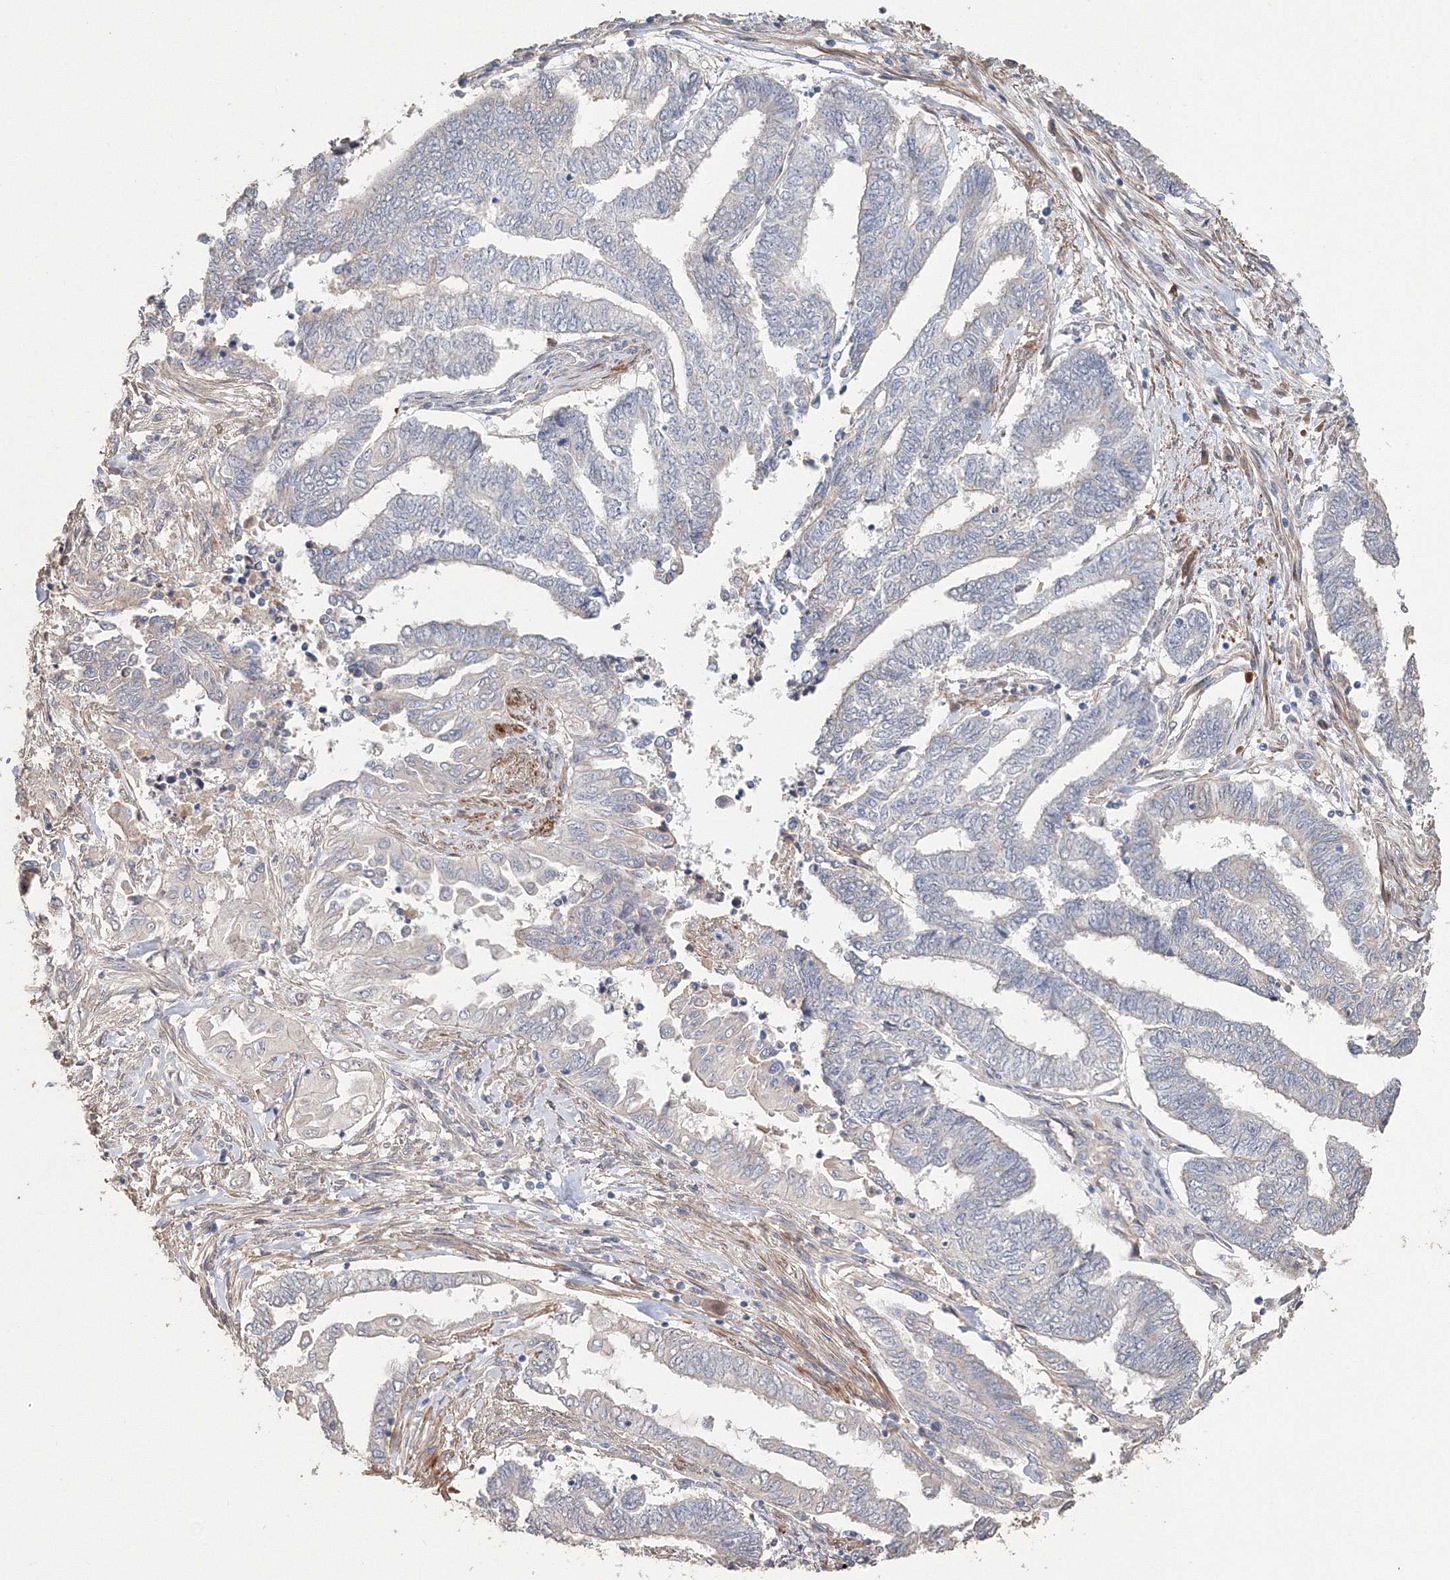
{"staining": {"intensity": "negative", "quantity": "none", "location": "none"}, "tissue": "endometrial cancer", "cell_type": "Tumor cells", "image_type": "cancer", "snomed": [{"axis": "morphology", "description": "Adenocarcinoma, NOS"}, {"axis": "topography", "description": "Uterus"}, {"axis": "topography", "description": "Endometrium"}], "caption": "An image of endometrial cancer (adenocarcinoma) stained for a protein exhibits no brown staining in tumor cells.", "gene": "NALF2", "patient": {"sex": "female", "age": 70}}